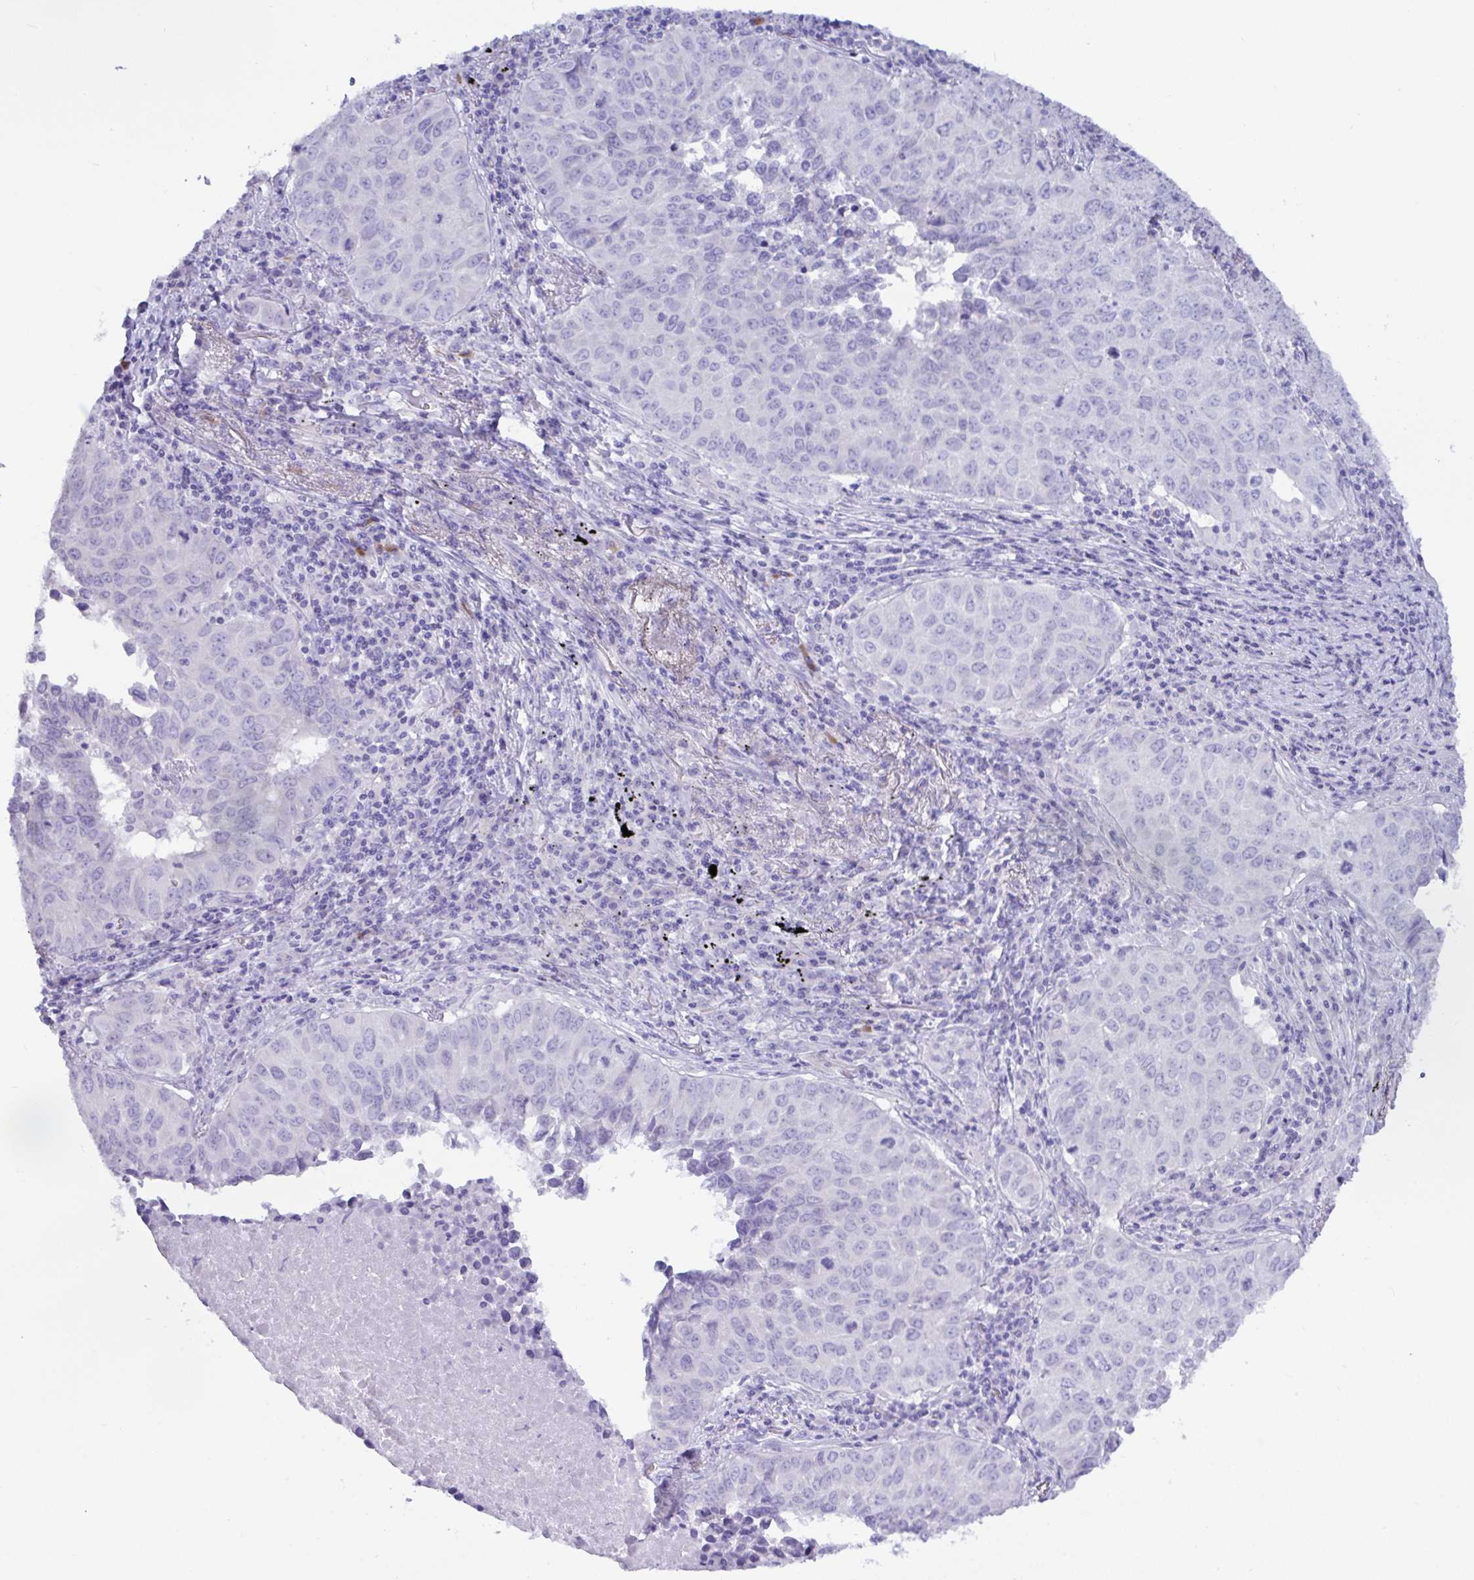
{"staining": {"intensity": "negative", "quantity": "none", "location": "none"}, "tissue": "lung cancer", "cell_type": "Tumor cells", "image_type": "cancer", "snomed": [{"axis": "morphology", "description": "Adenocarcinoma, NOS"}, {"axis": "topography", "description": "Lung"}], "caption": "An immunohistochemistry (IHC) micrograph of adenocarcinoma (lung) is shown. There is no staining in tumor cells of adenocarcinoma (lung). The staining is performed using DAB (3,3'-diaminobenzidine) brown chromogen with nuclei counter-stained in using hematoxylin.", "gene": "MED11", "patient": {"sex": "female", "age": 50}}